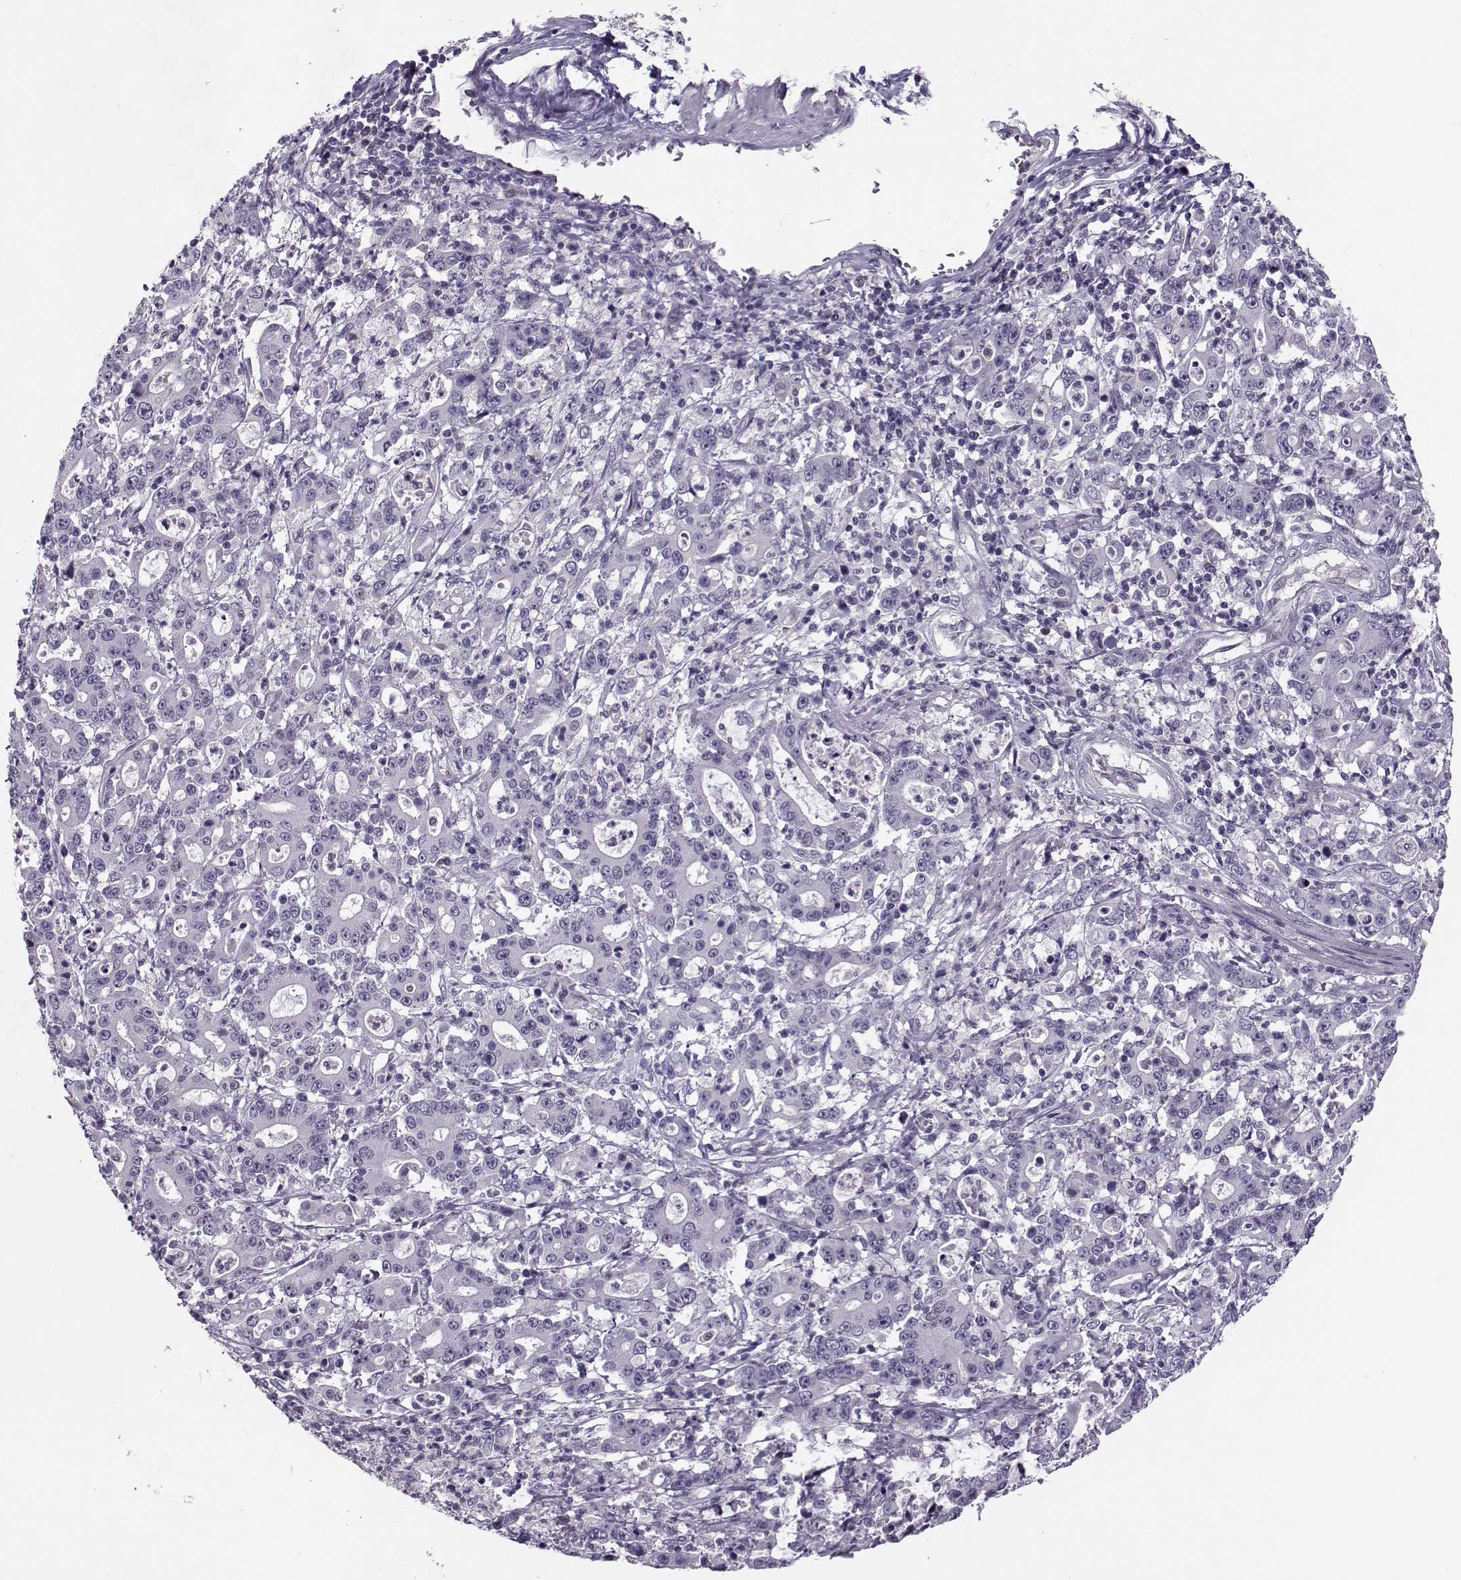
{"staining": {"intensity": "negative", "quantity": "none", "location": "none"}, "tissue": "stomach cancer", "cell_type": "Tumor cells", "image_type": "cancer", "snomed": [{"axis": "morphology", "description": "Adenocarcinoma, NOS"}, {"axis": "topography", "description": "Stomach, upper"}], "caption": "IHC photomicrograph of neoplastic tissue: human stomach adenocarcinoma stained with DAB (3,3'-diaminobenzidine) shows no significant protein expression in tumor cells.", "gene": "ASRGL1", "patient": {"sex": "male", "age": 68}}